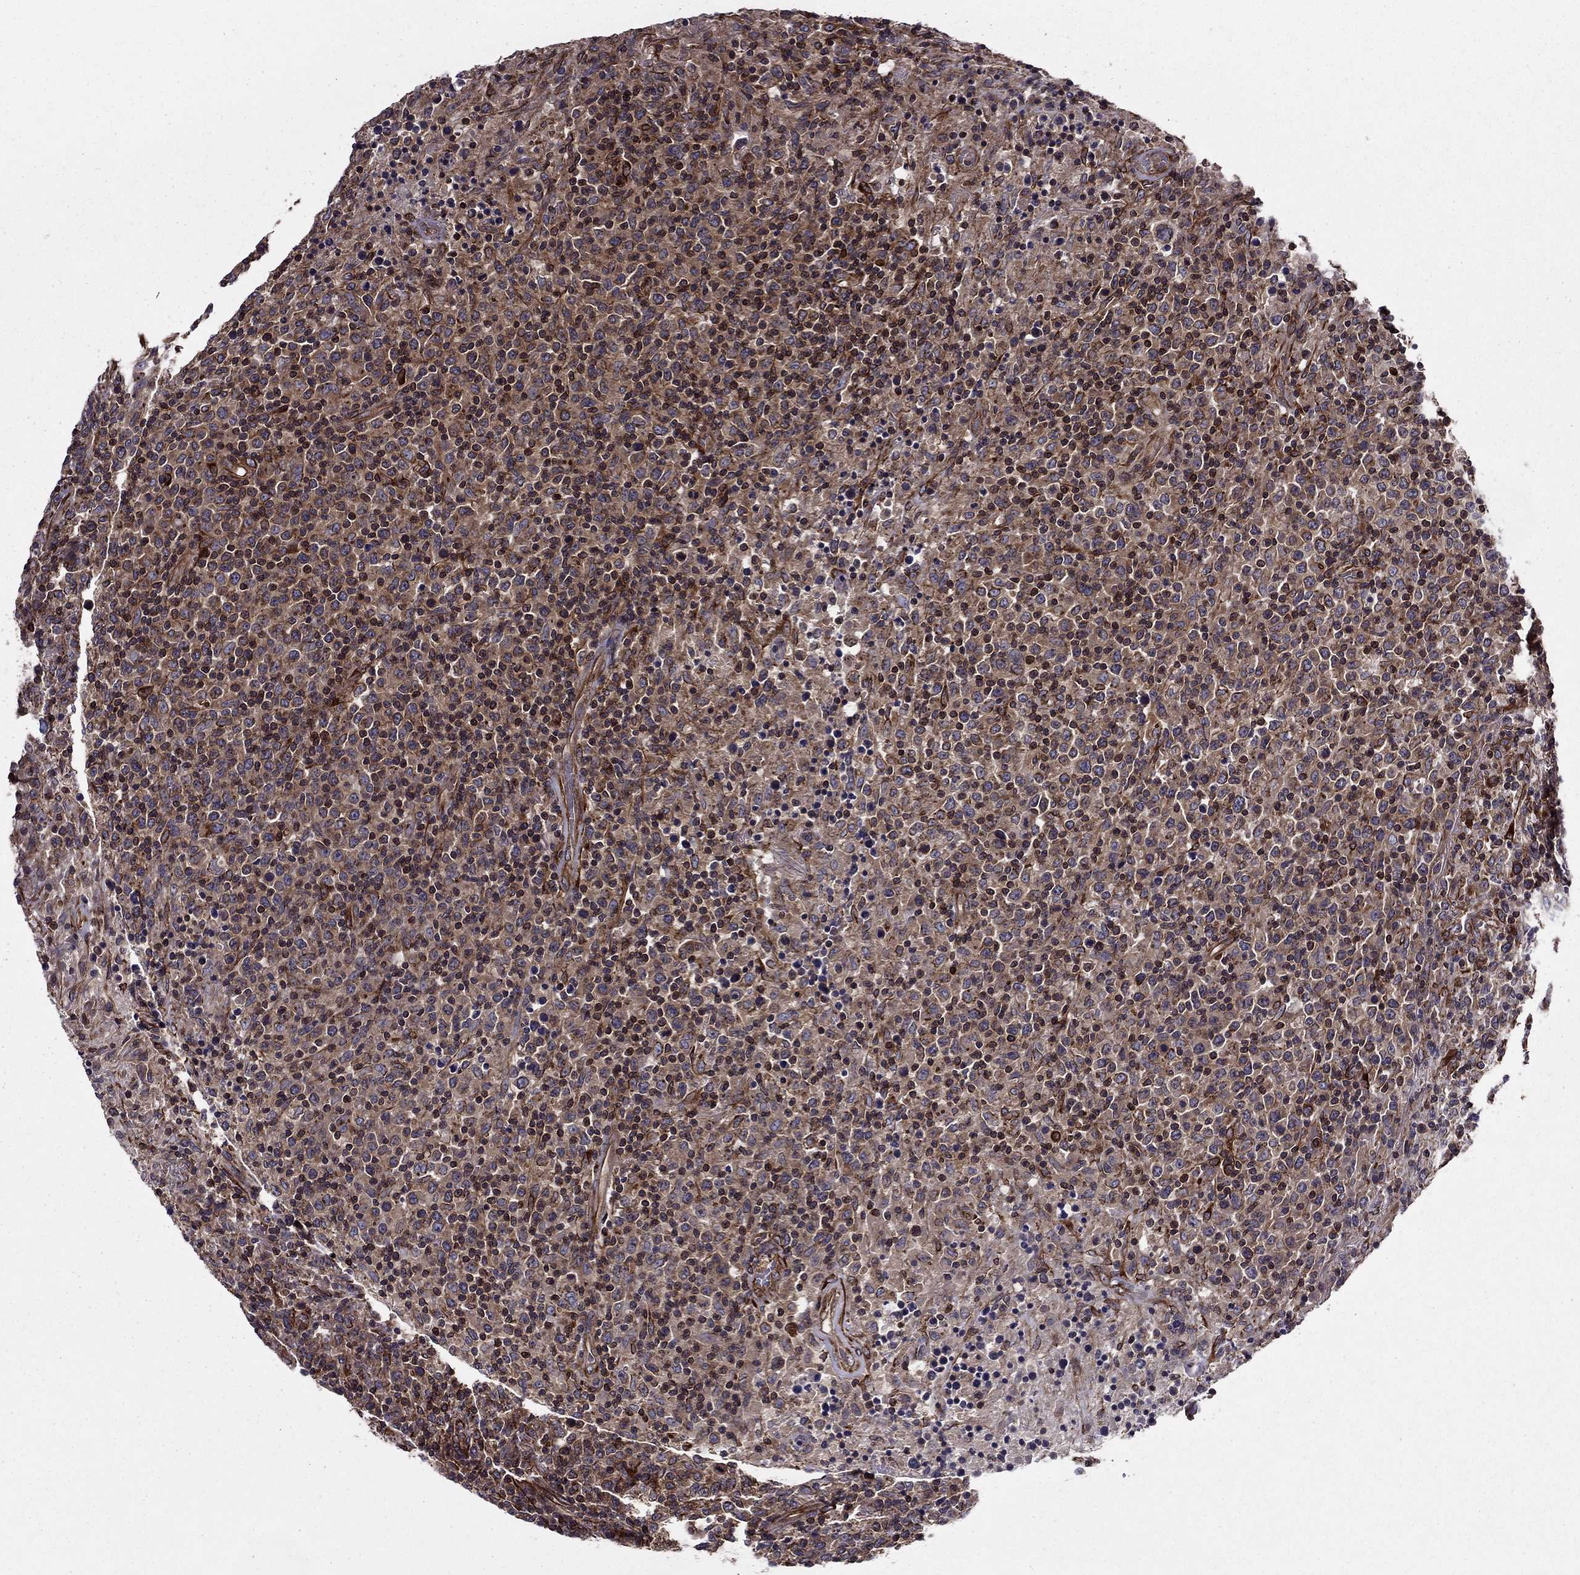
{"staining": {"intensity": "strong", "quantity": "<25%", "location": "cytoplasmic/membranous"}, "tissue": "lymphoma", "cell_type": "Tumor cells", "image_type": "cancer", "snomed": [{"axis": "morphology", "description": "Malignant lymphoma, non-Hodgkin's type, High grade"}, {"axis": "topography", "description": "Lung"}], "caption": "Brown immunohistochemical staining in human malignant lymphoma, non-Hodgkin's type (high-grade) exhibits strong cytoplasmic/membranous positivity in approximately <25% of tumor cells.", "gene": "SHMT1", "patient": {"sex": "male", "age": 79}}